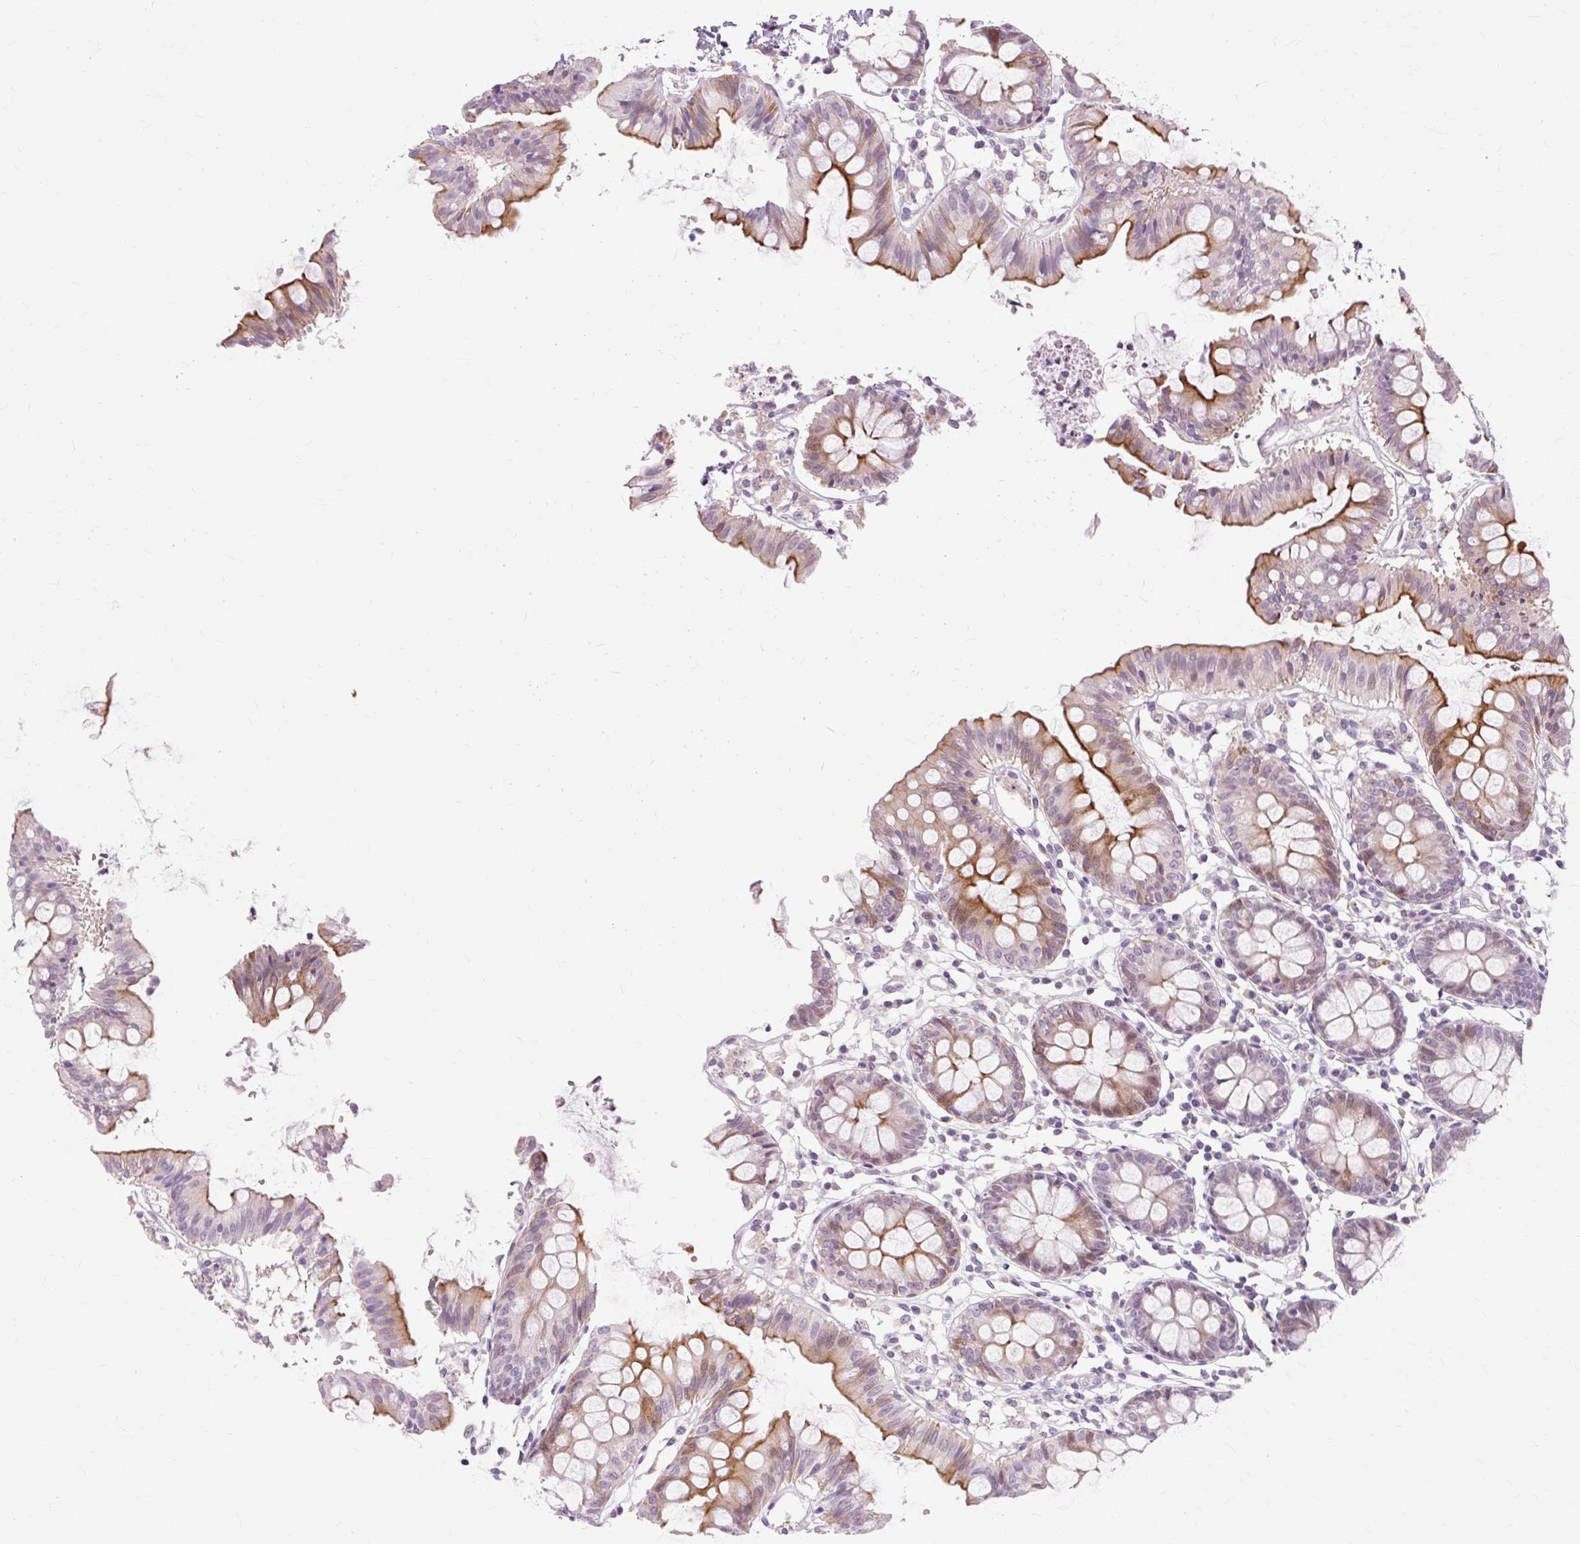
{"staining": {"intensity": "negative", "quantity": "none", "location": "none"}, "tissue": "colon", "cell_type": "Endothelial cells", "image_type": "normal", "snomed": [{"axis": "morphology", "description": "Normal tissue, NOS"}, {"axis": "topography", "description": "Colon"}], "caption": "This is a image of immunohistochemistry staining of benign colon, which shows no positivity in endothelial cells.", "gene": "IRX2", "patient": {"sex": "female", "age": 84}}